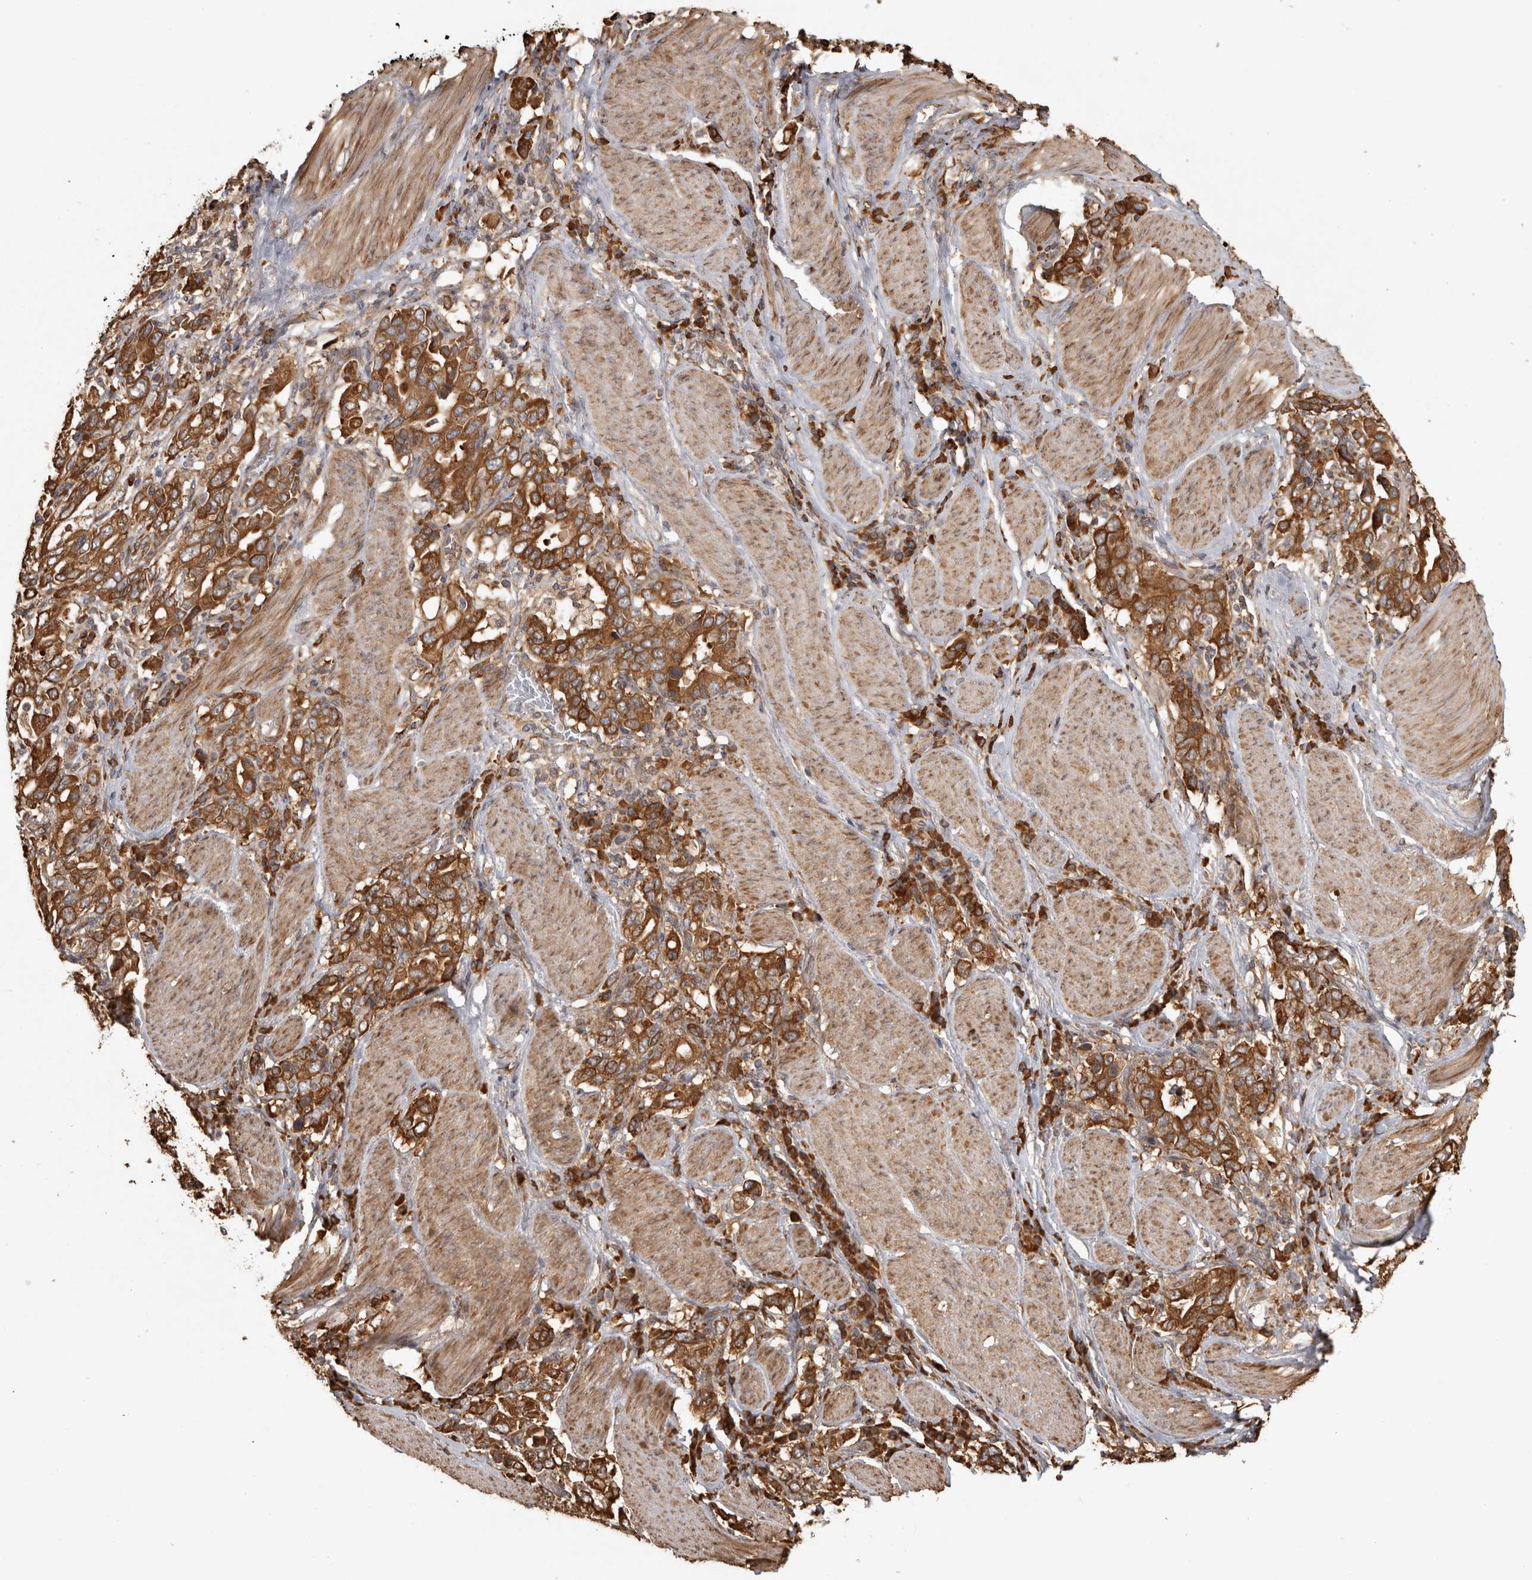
{"staining": {"intensity": "strong", "quantity": ">75%", "location": "cytoplasmic/membranous"}, "tissue": "stomach cancer", "cell_type": "Tumor cells", "image_type": "cancer", "snomed": [{"axis": "morphology", "description": "Adenocarcinoma, NOS"}, {"axis": "topography", "description": "Stomach, upper"}], "caption": "Immunohistochemistry (IHC) staining of stomach adenocarcinoma, which demonstrates high levels of strong cytoplasmic/membranous expression in approximately >75% of tumor cells indicating strong cytoplasmic/membranous protein expression. The staining was performed using DAB (3,3'-diaminobenzidine) (brown) for protein detection and nuclei were counterstained in hematoxylin (blue).", "gene": "CAMSAP2", "patient": {"sex": "male", "age": 62}}